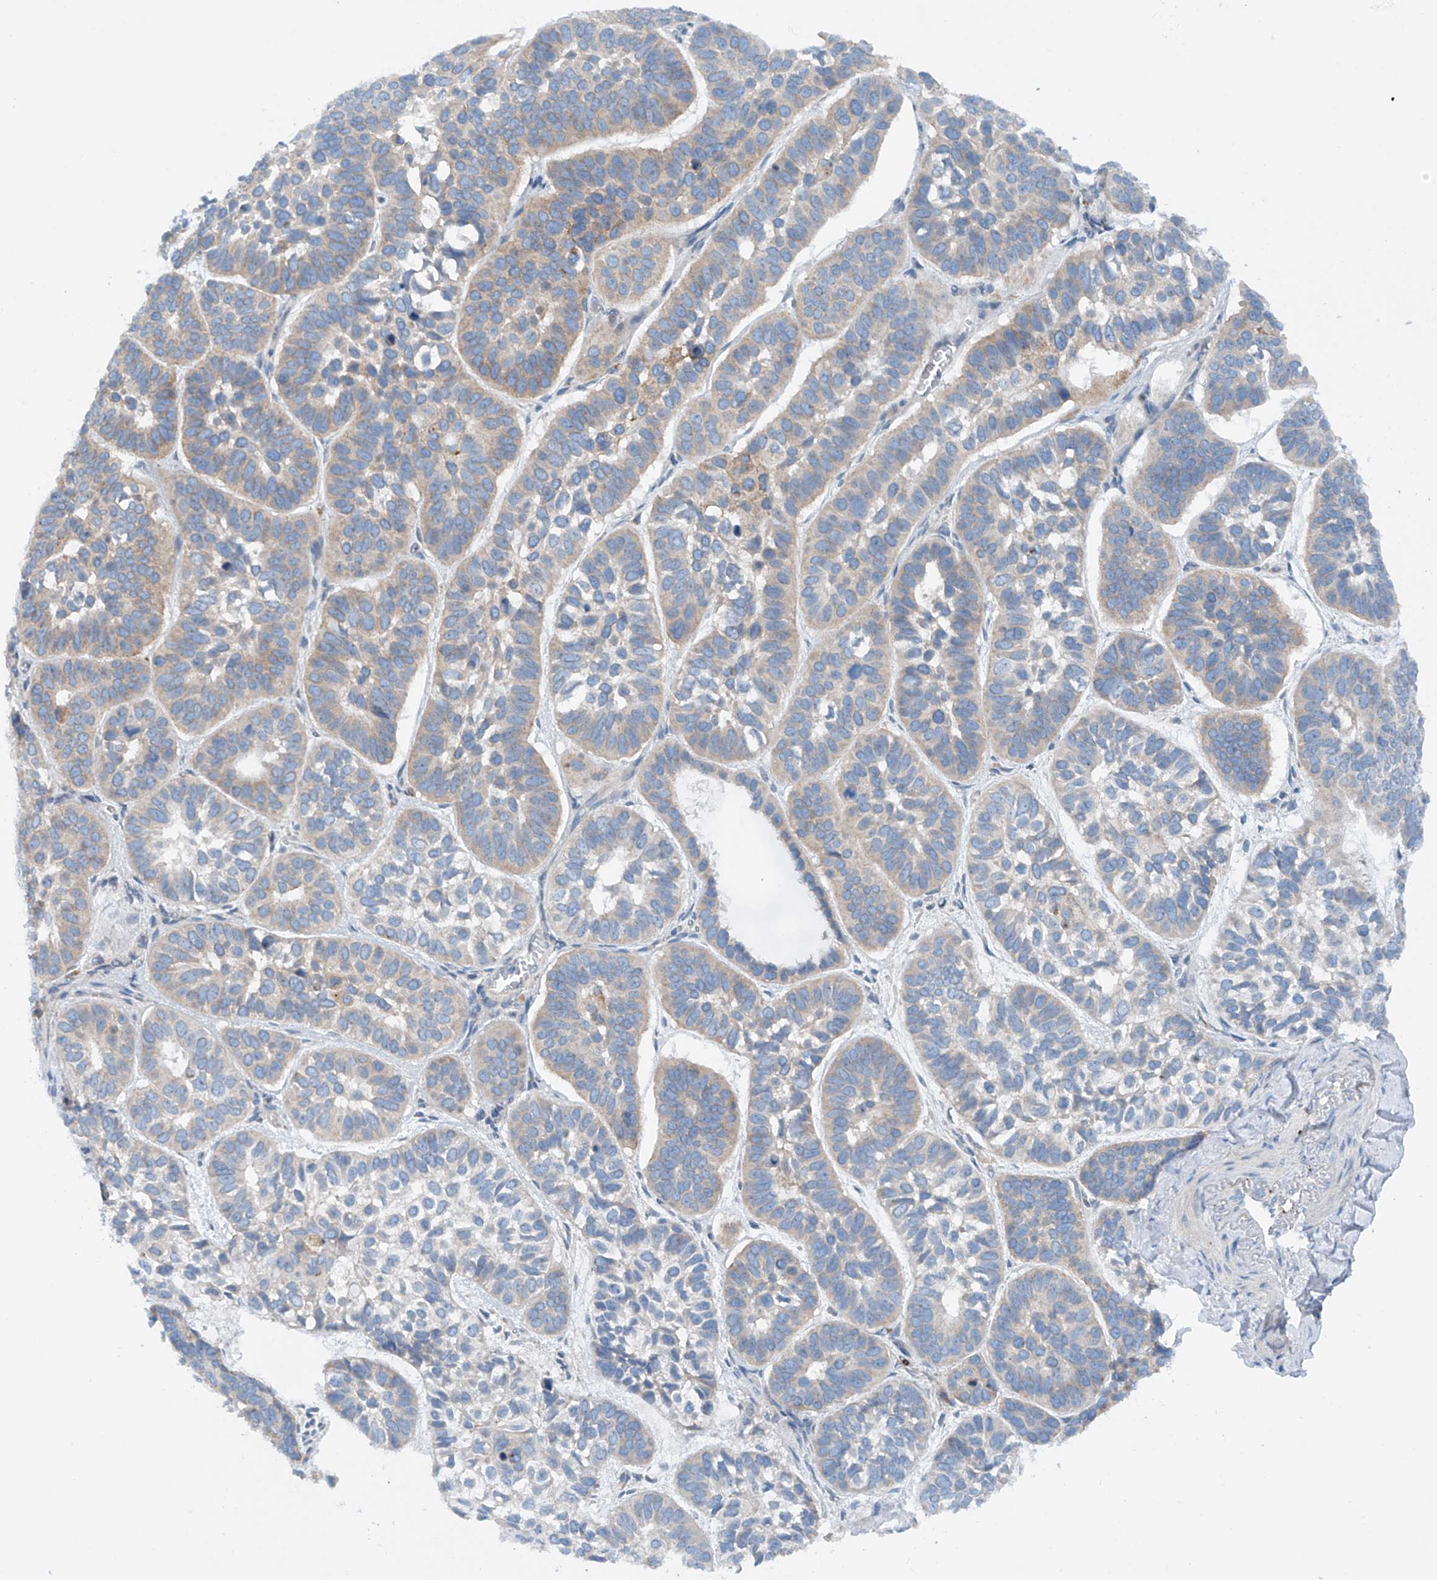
{"staining": {"intensity": "weak", "quantity": "<25%", "location": "cytoplasmic/membranous"}, "tissue": "skin cancer", "cell_type": "Tumor cells", "image_type": "cancer", "snomed": [{"axis": "morphology", "description": "Basal cell carcinoma"}, {"axis": "topography", "description": "Skin"}], "caption": "Immunohistochemical staining of skin cancer reveals no significant positivity in tumor cells.", "gene": "CEP85L", "patient": {"sex": "male", "age": 62}}